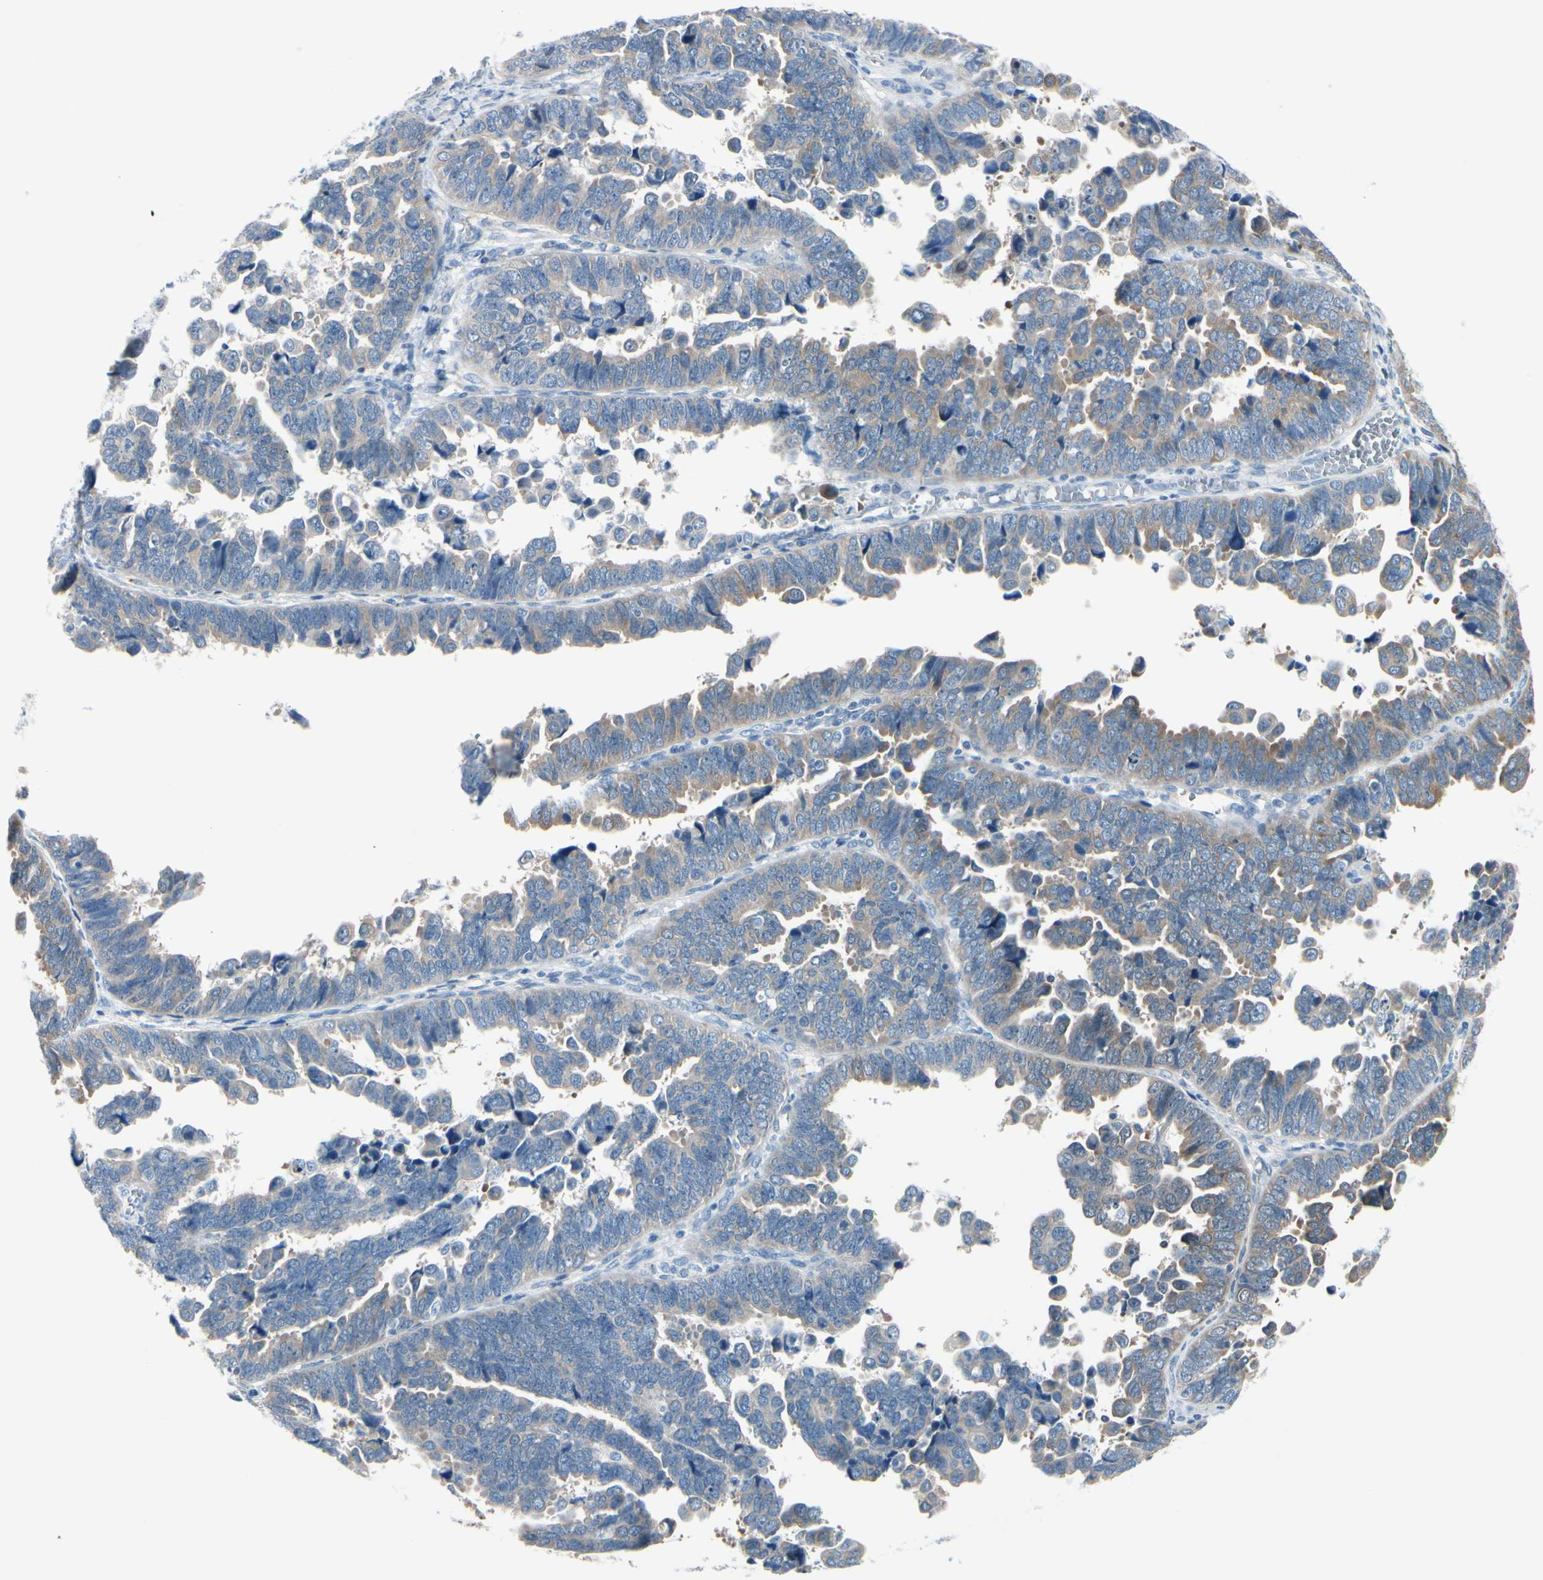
{"staining": {"intensity": "weak", "quantity": "<25%", "location": "cytoplasmic/membranous"}, "tissue": "endometrial cancer", "cell_type": "Tumor cells", "image_type": "cancer", "snomed": [{"axis": "morphology", "description": "Adenocarcinoma, NOS"}, {"axis": "topography", "description": "Endometrium"}], "caption": "Adenocarcinoma (endometrial) was stained to show a protein in brown. There is no significant staining in tumor cells. The staining was performed using DAB to visualize the protein expression in brown, while the nuclei were stained in blue with hematoxylin (Magnification: 20x).", "gene": "PEBP1", "patient": {"sex": "female", "age": 75}}